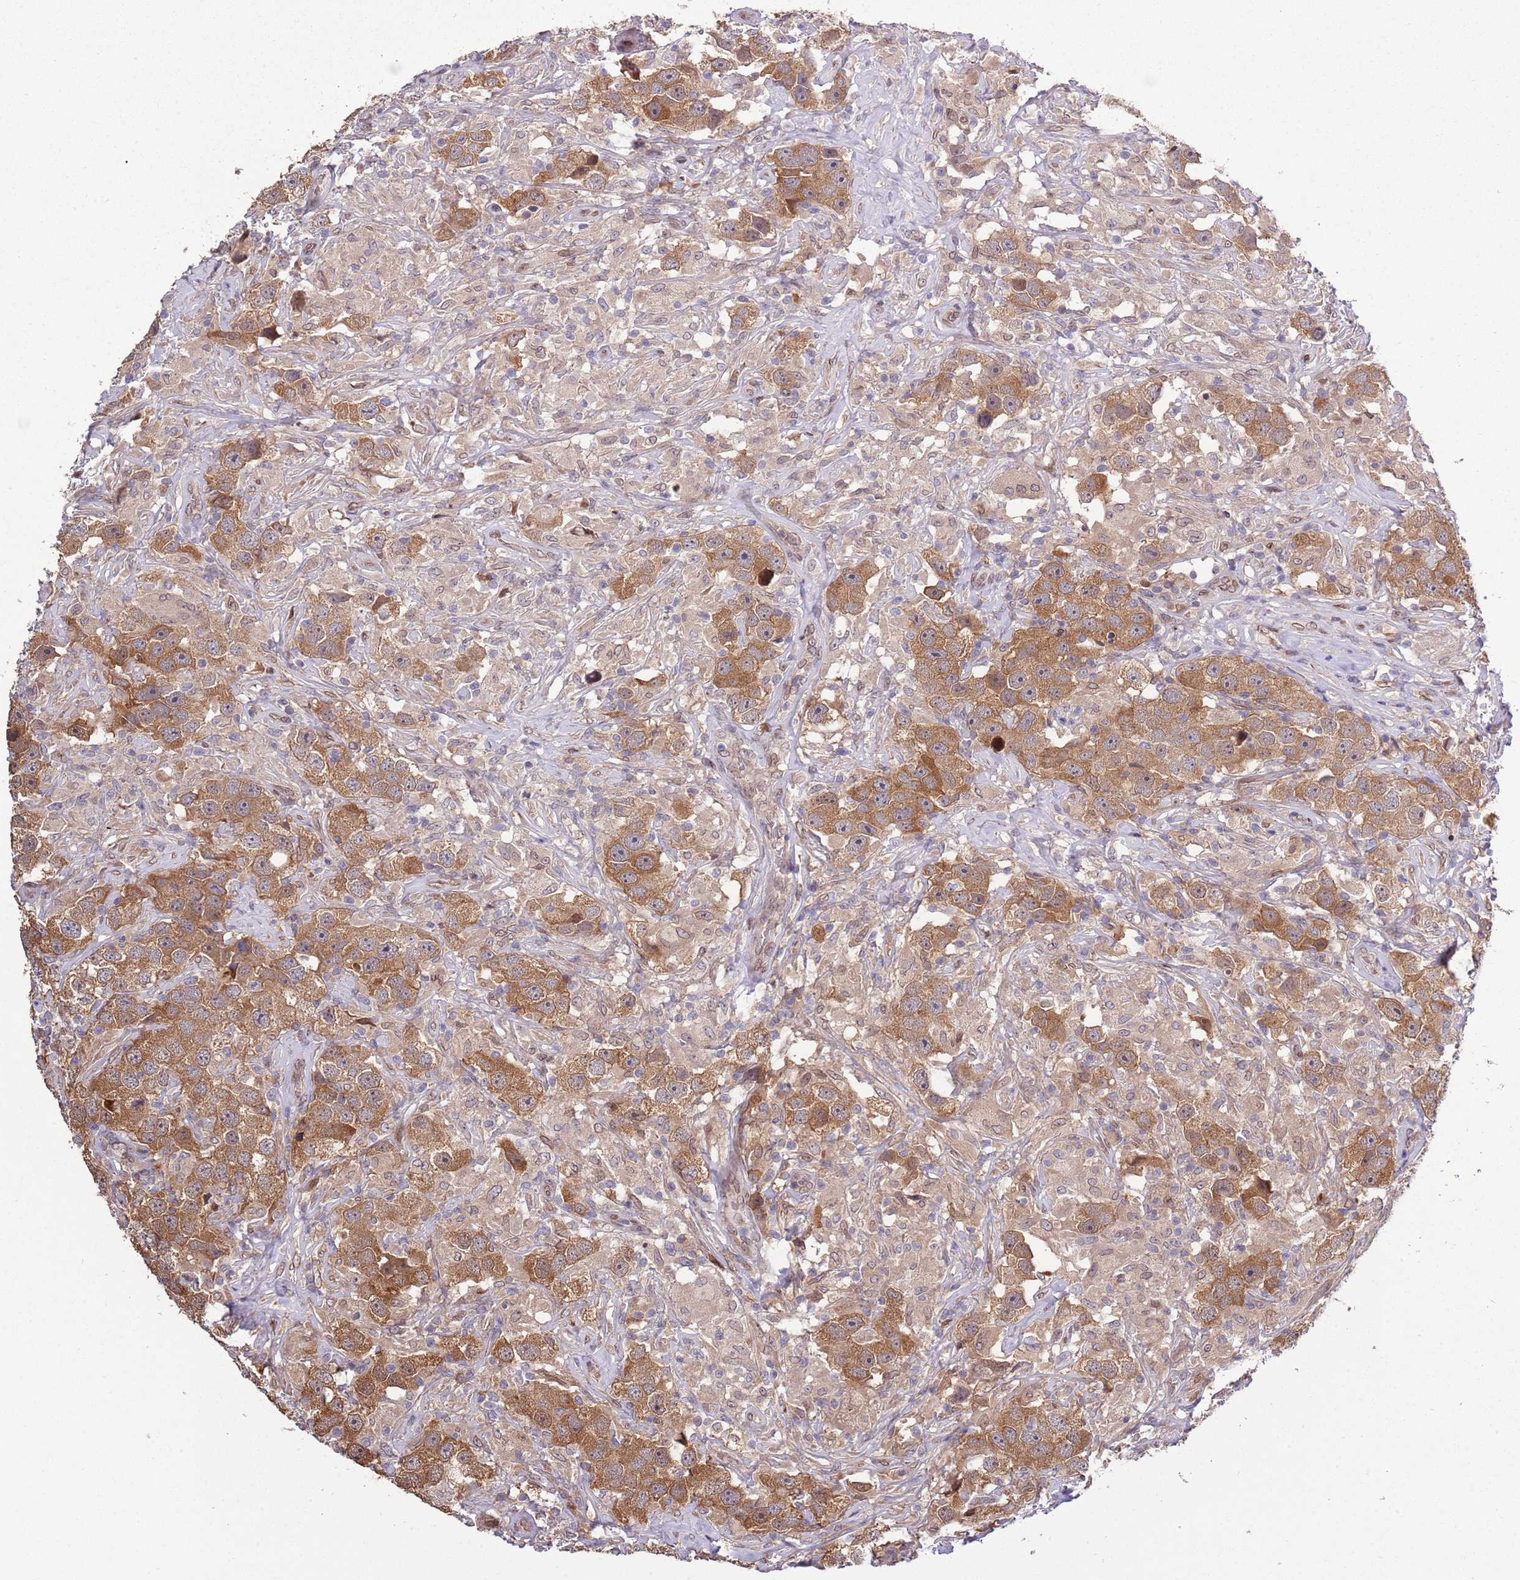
{"staining": {"intensity": "moderate", "quantity": ">75%", "location": "cytoplasmic/membranous"}, "tissue": "testis cancer", "cell_type": "Tumor cells", "image_type": "cancer", "snomed": [{"axis": "morphology", "description": "Seminoma, NOS"}, {"axis": "topography", "description": "Testis"}], "caption": "Moderate cytoplasmic/membranous protein expression is present in about >75% of tumor cells in testis seminoma. (DAB IHC, brown staining for protein, blue staining for nuclei).", "gene": "ZNF665", "patient": {"sex": "male", "age": 49}}